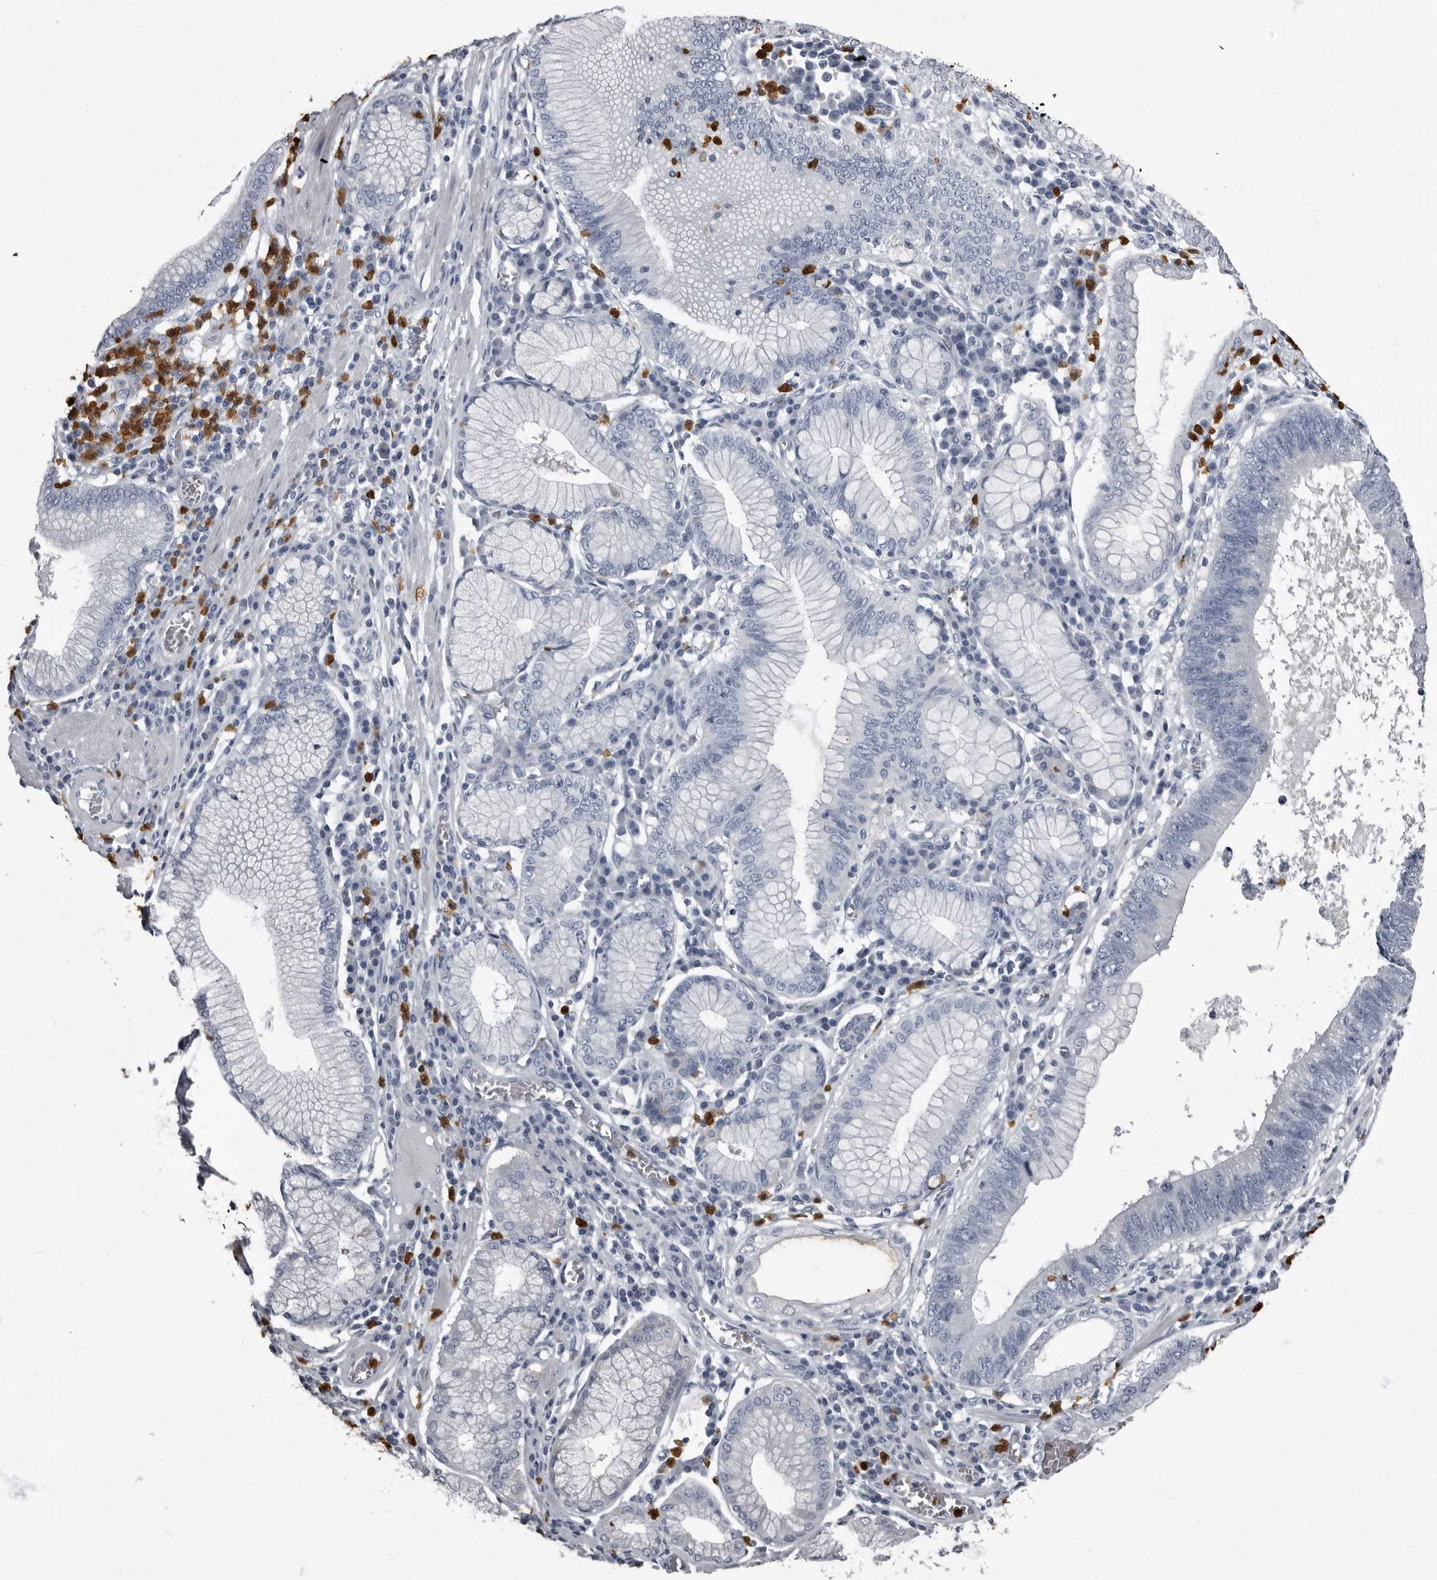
{"staining": {"intensity": "negative", "quantity": "none", "location": "none"}, "tissue": "stomach cancer", "cell_type": "Tumor cells", "image_type": "cancer", "snomed": [{"axis": "morphology", "description": "Adenocarcinoma, NOS"}, {"axis": "topography", "description": "Stomach"}], "caption": "Immunohistochemistry of stomach adenocarcinoma reveals no expression in tumor cells.", "gene": "TPD52L1", "patient": {"sex": "male", "age": 59}}